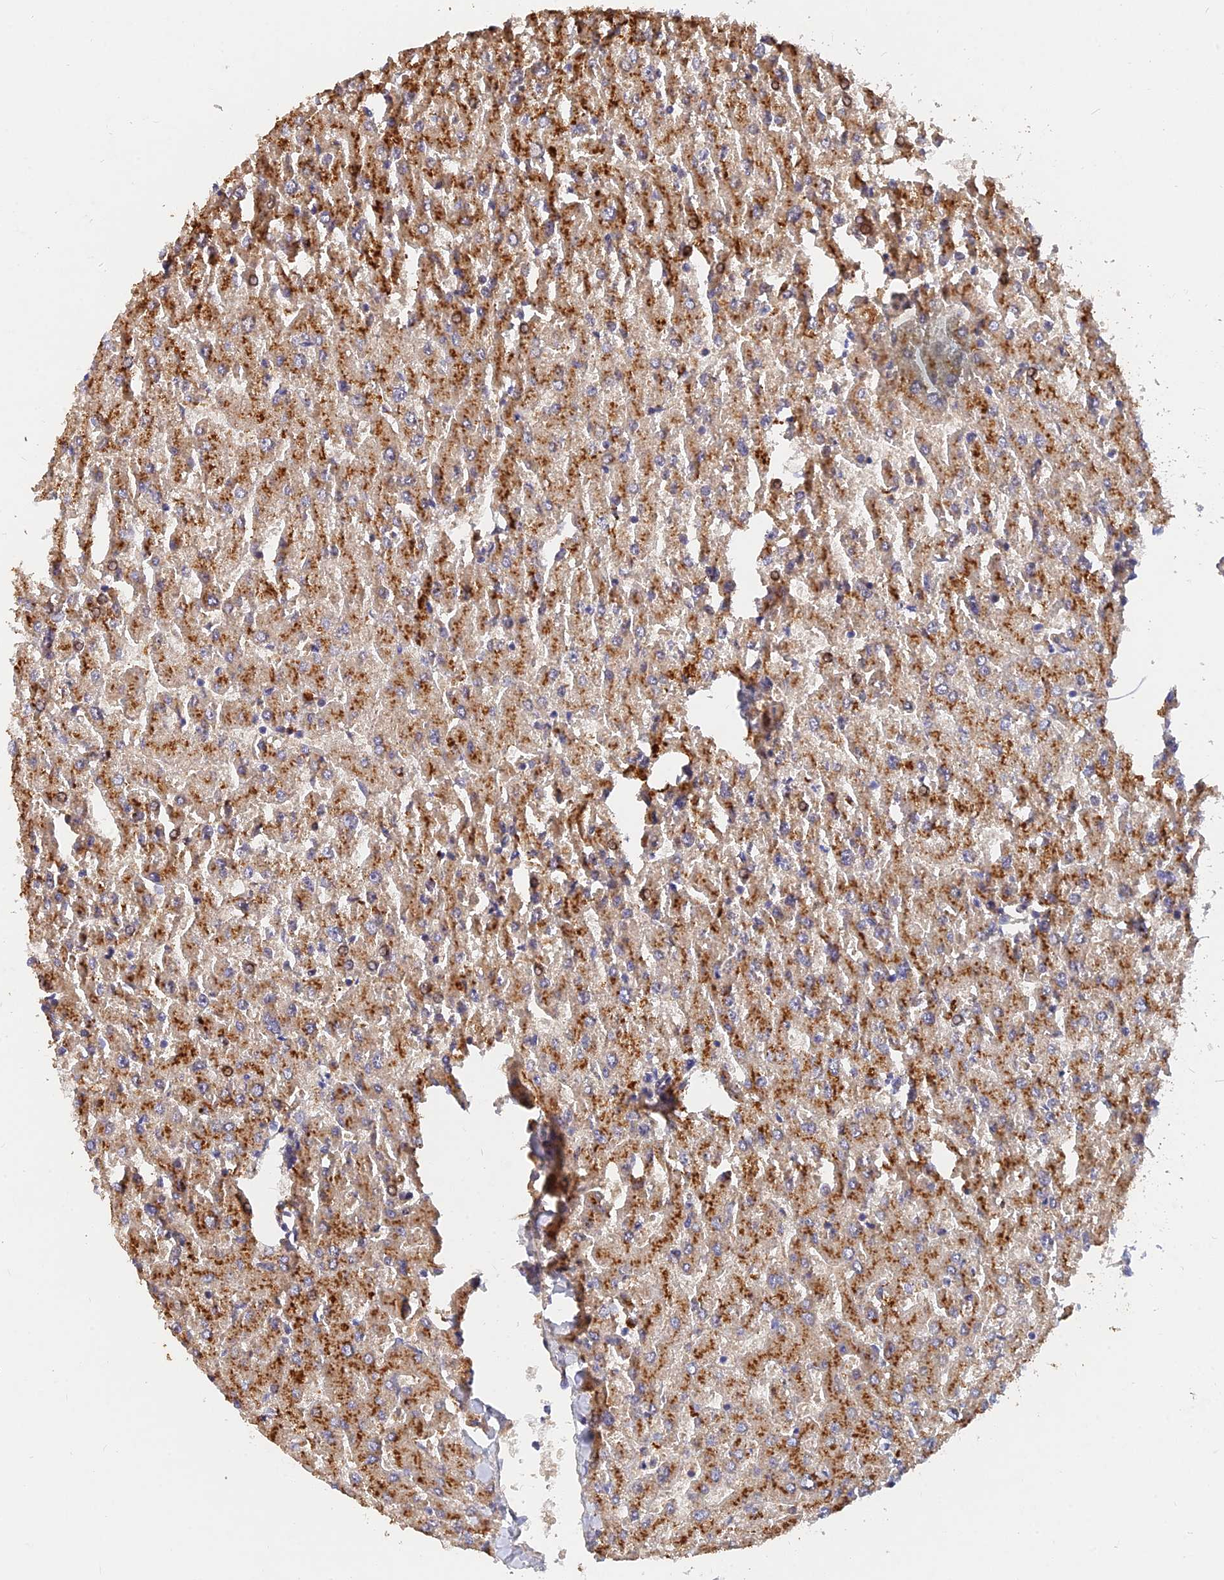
{"staining": {"intensity": "weak", "quantity": ">75%", "location": "cytoplasmic/membranous"}, "tissue": "liver", "cell_type": "Cholangiocytes", "image_type": "normal", "snomed": [{"axis": "morphology", "description": "Normal tissue, NOS"}, {"axis": "topography", "description": "Liver"}], "caption": "Liver stained with a brown dye displays weak cytoplasmic/membranous positive staining in approximately >75% of cholangiocytes.", "gene": "SLC38A11", "patient": {"sex": "male", "age": 55}}